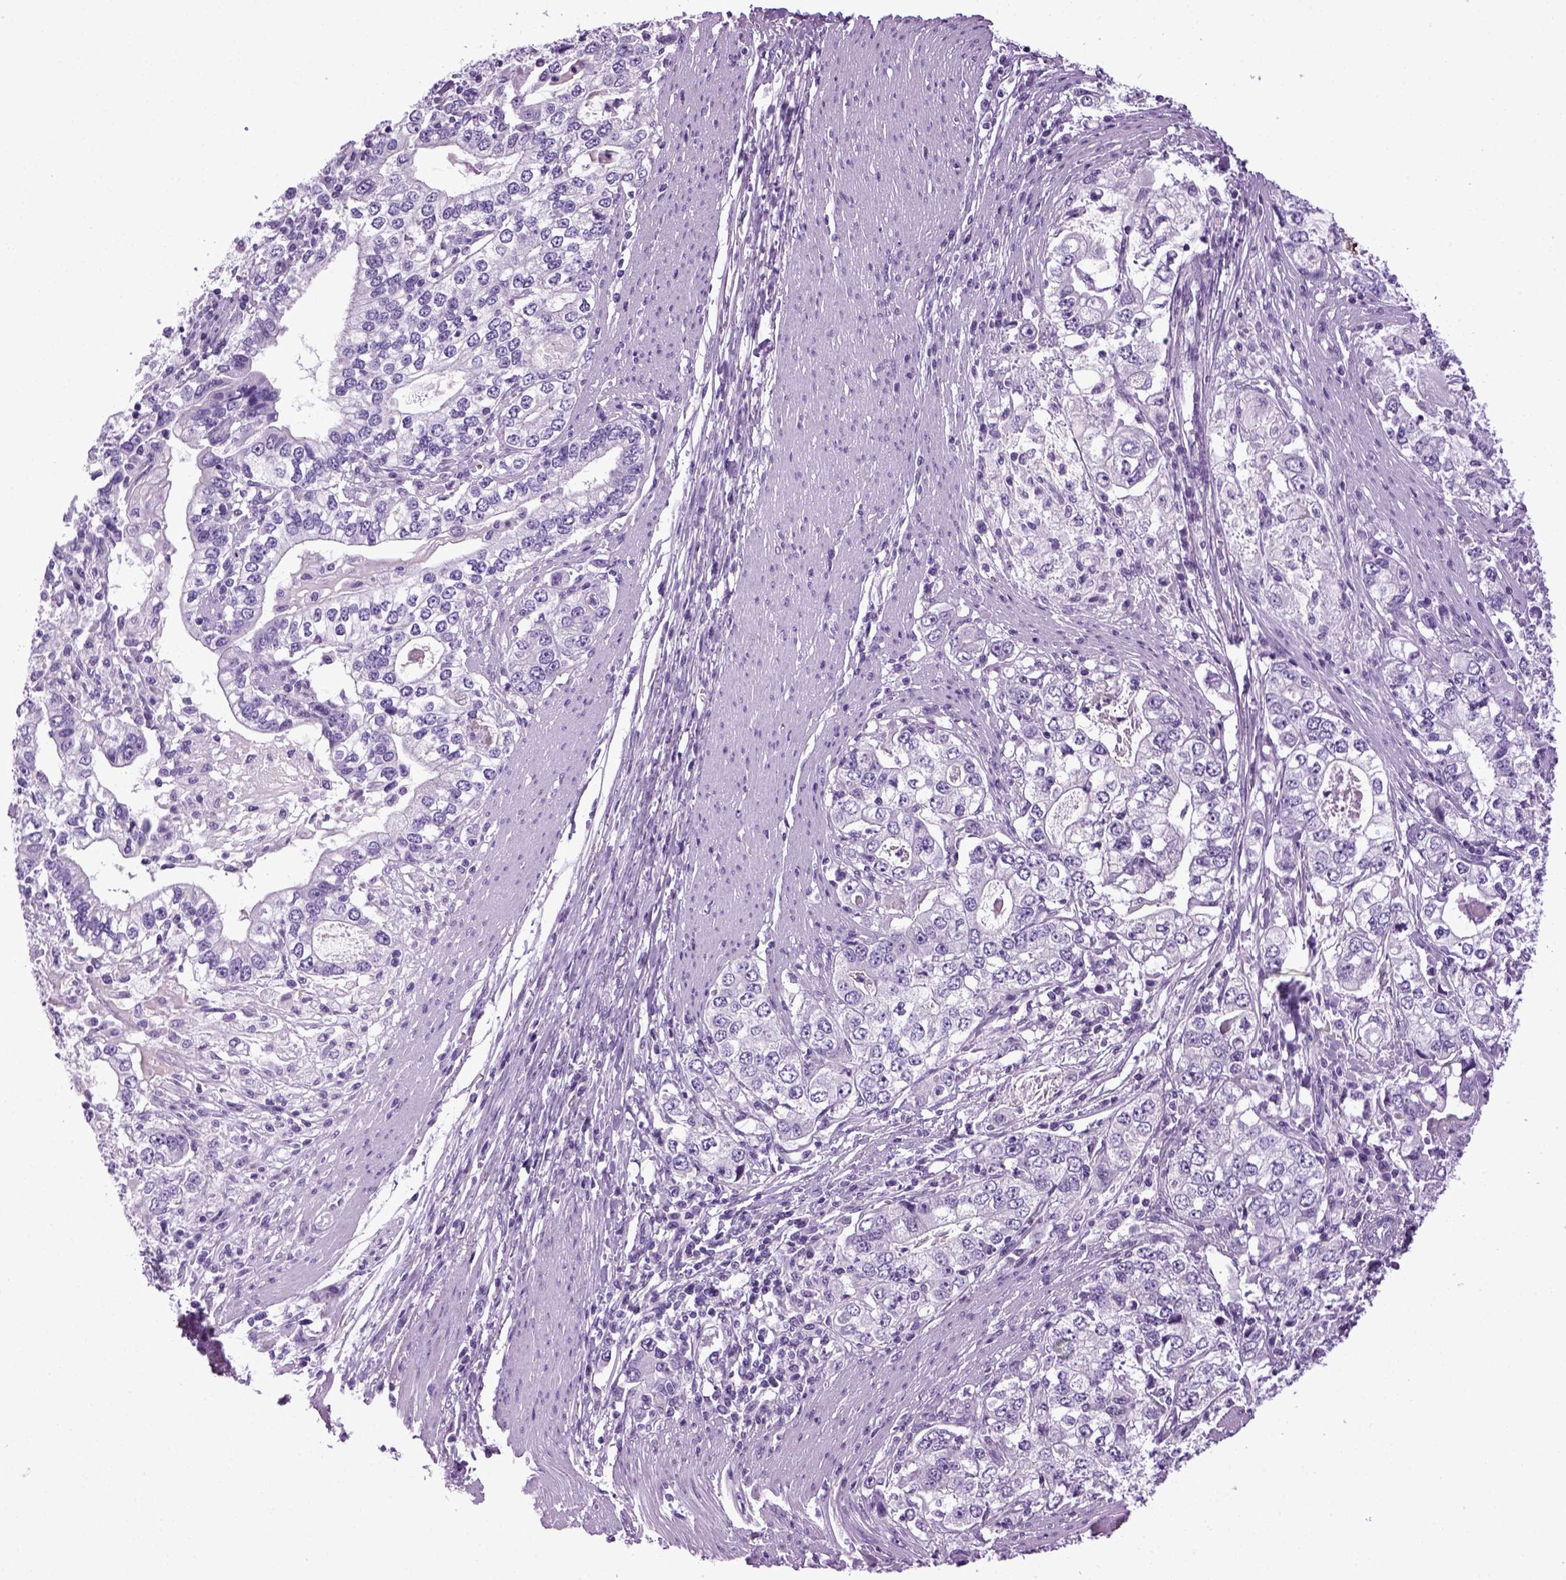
{"staining": {"intensity": "negative", "quantity": "none", "location": "none"}, "tissue": "stomach cancer", "cell_type": "Tumor cells", "image_type": "cancer", "snomed": [{"axis": "morphology", "description": "Adenocarcinoma, NOS"}, {"axis": "topography", "description": "Stomach, lower"}], "caption": "The histopathology image exhibits no staining of tumor cells in stomach adenocarcinoma. Brightfield microscopy of immunohistochemistry stained with DAB (3,3'-diaminobenzidine) (brown) and hematoxylin (blue), captured at high magnification.", "gene": "HMCN2", "patient": {"sex": "female", "age": 72}}